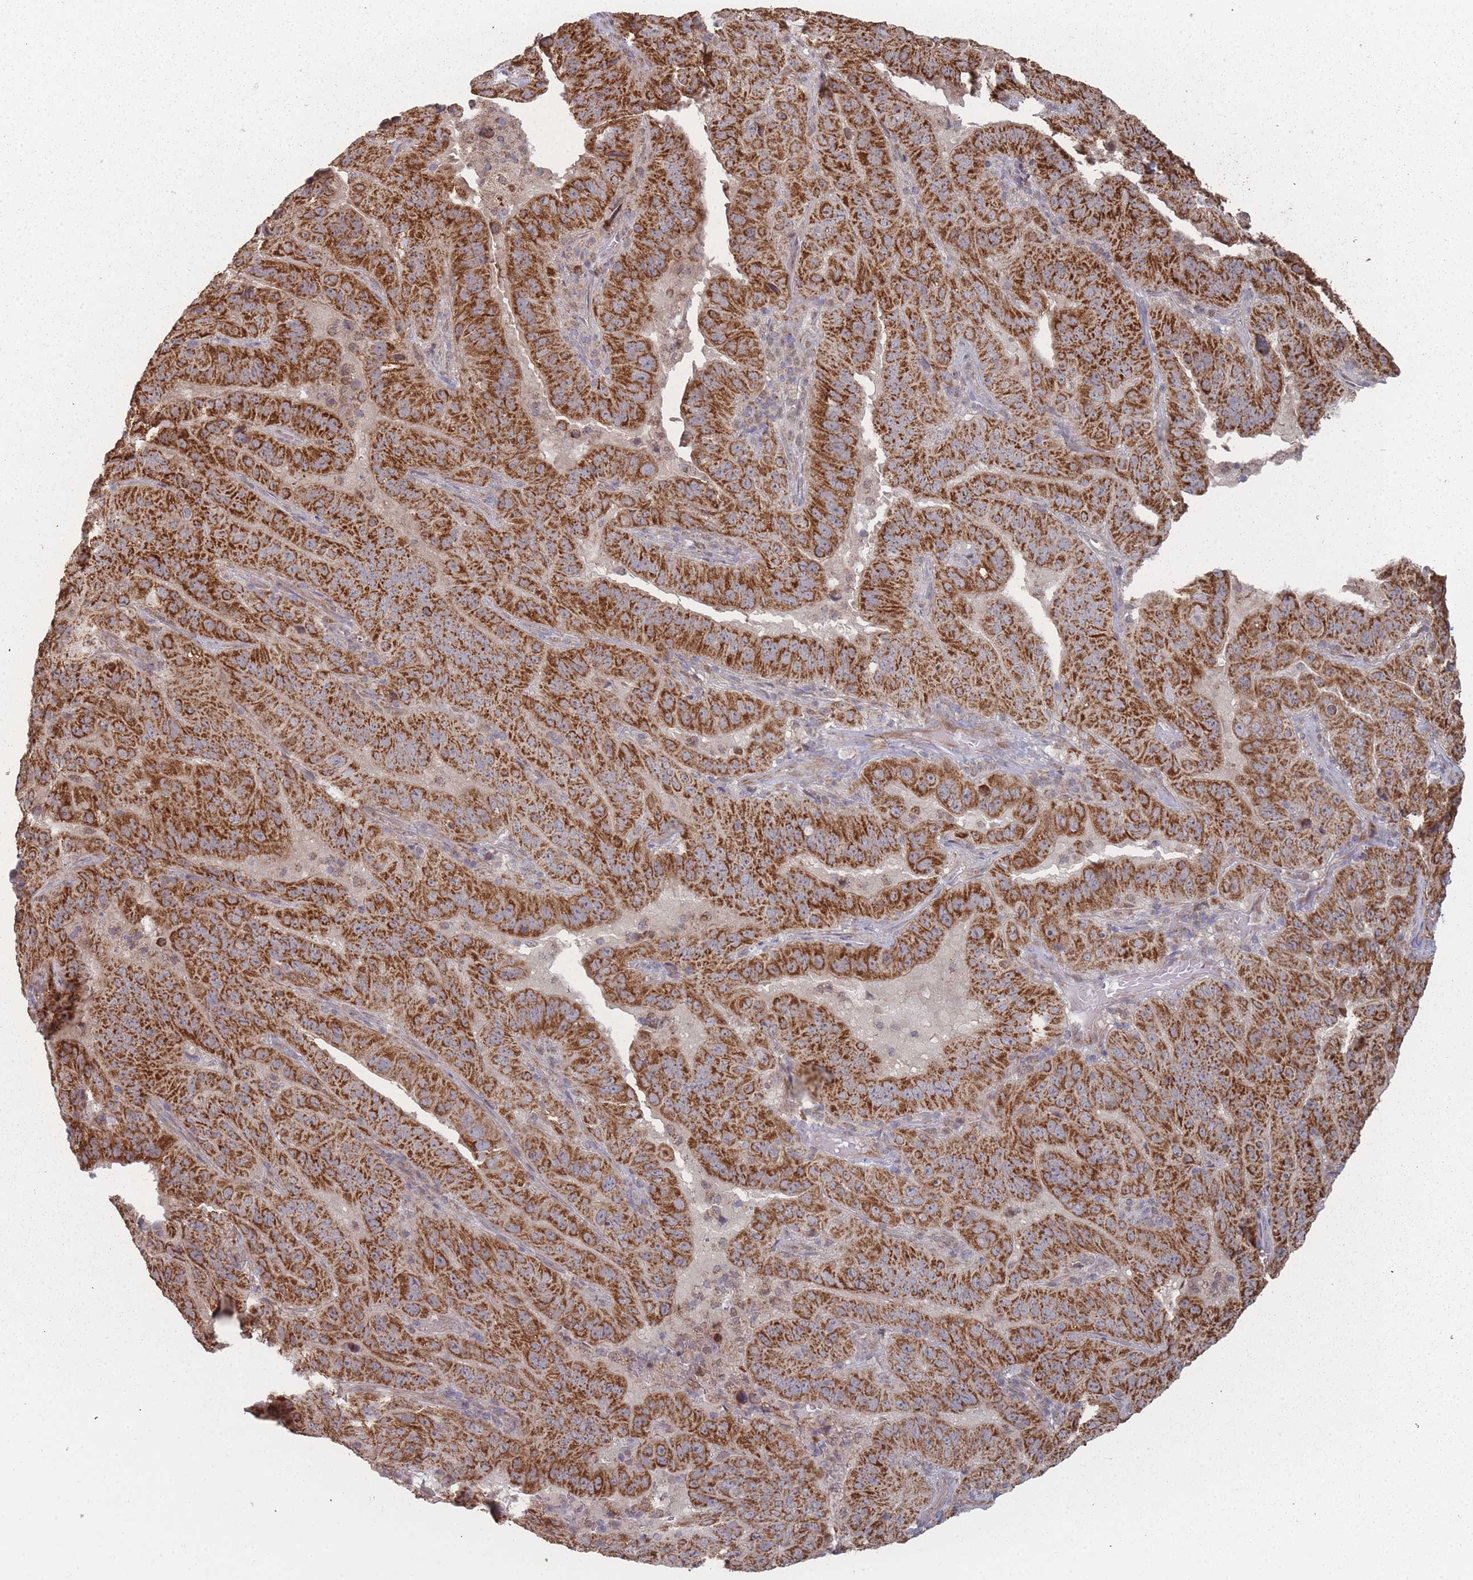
{"staining": {"intensity": "strong", "quantity": ">75%", "location": "cytoplasmic/membranous"}, "tissue": "pancreatic cancer", "cell_type": "Tumor cells", "image_type": "cancer", "snomed": [{"axis": "morphology", "description": "Adenocarcinoma, NOS"}, {"axis": "topography", "description": "Pancreas"}], "caption": "High-magnification brightfield microscopy of adenocarcinoma (pancreatic) stained with DAB (brown) and counterstained with hematoxylin (blue). tumor cells exhibit strong cytoplasmic/membranous expression is appreciated in approximately>75% of cells.", "gene": "PSMB3", "patient": {"sex": "male", "age": 63}}